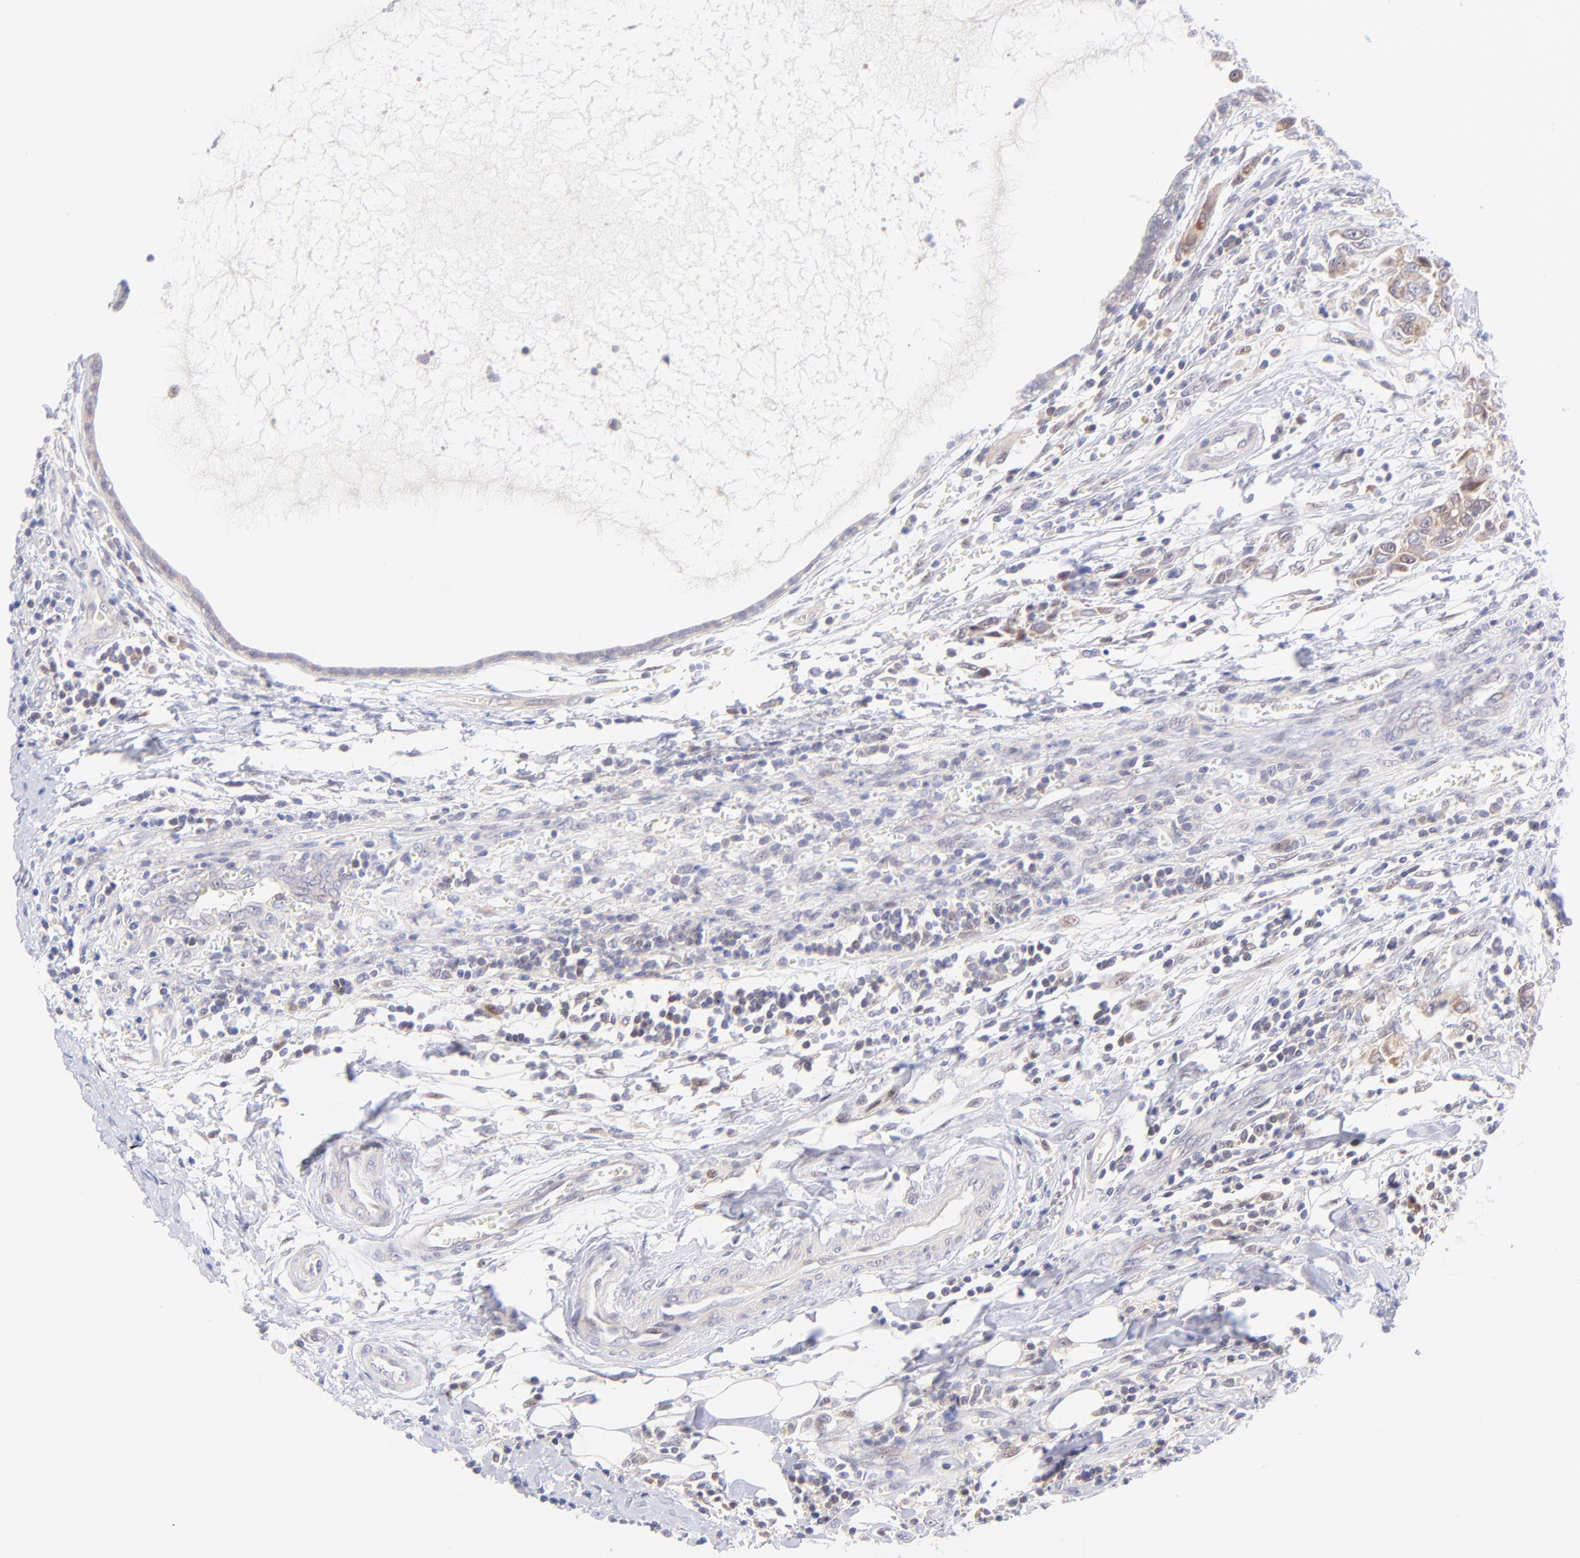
{"staining": {"intensity": "weak", "quantity": ">75%", "location": "cytoplasmic/membranous"}, "tissue": "breast cancer", "cell_type": "Tumor cells", "image_type": "cancer", "snomed": [{"axis": "morphology", "description": "Duct carcinoma"}, {"axis": "topography", "description": "Breast"}], "caption": "Immunohistochemical staining of human breast cancer (intraductal carcinoma) shows low levels of weak cytoplasmic/membranous protein expression in approximately >75% of tumor cells.", "gene": "PBDC1", "patient": {"sex": "female", "age": 50}}